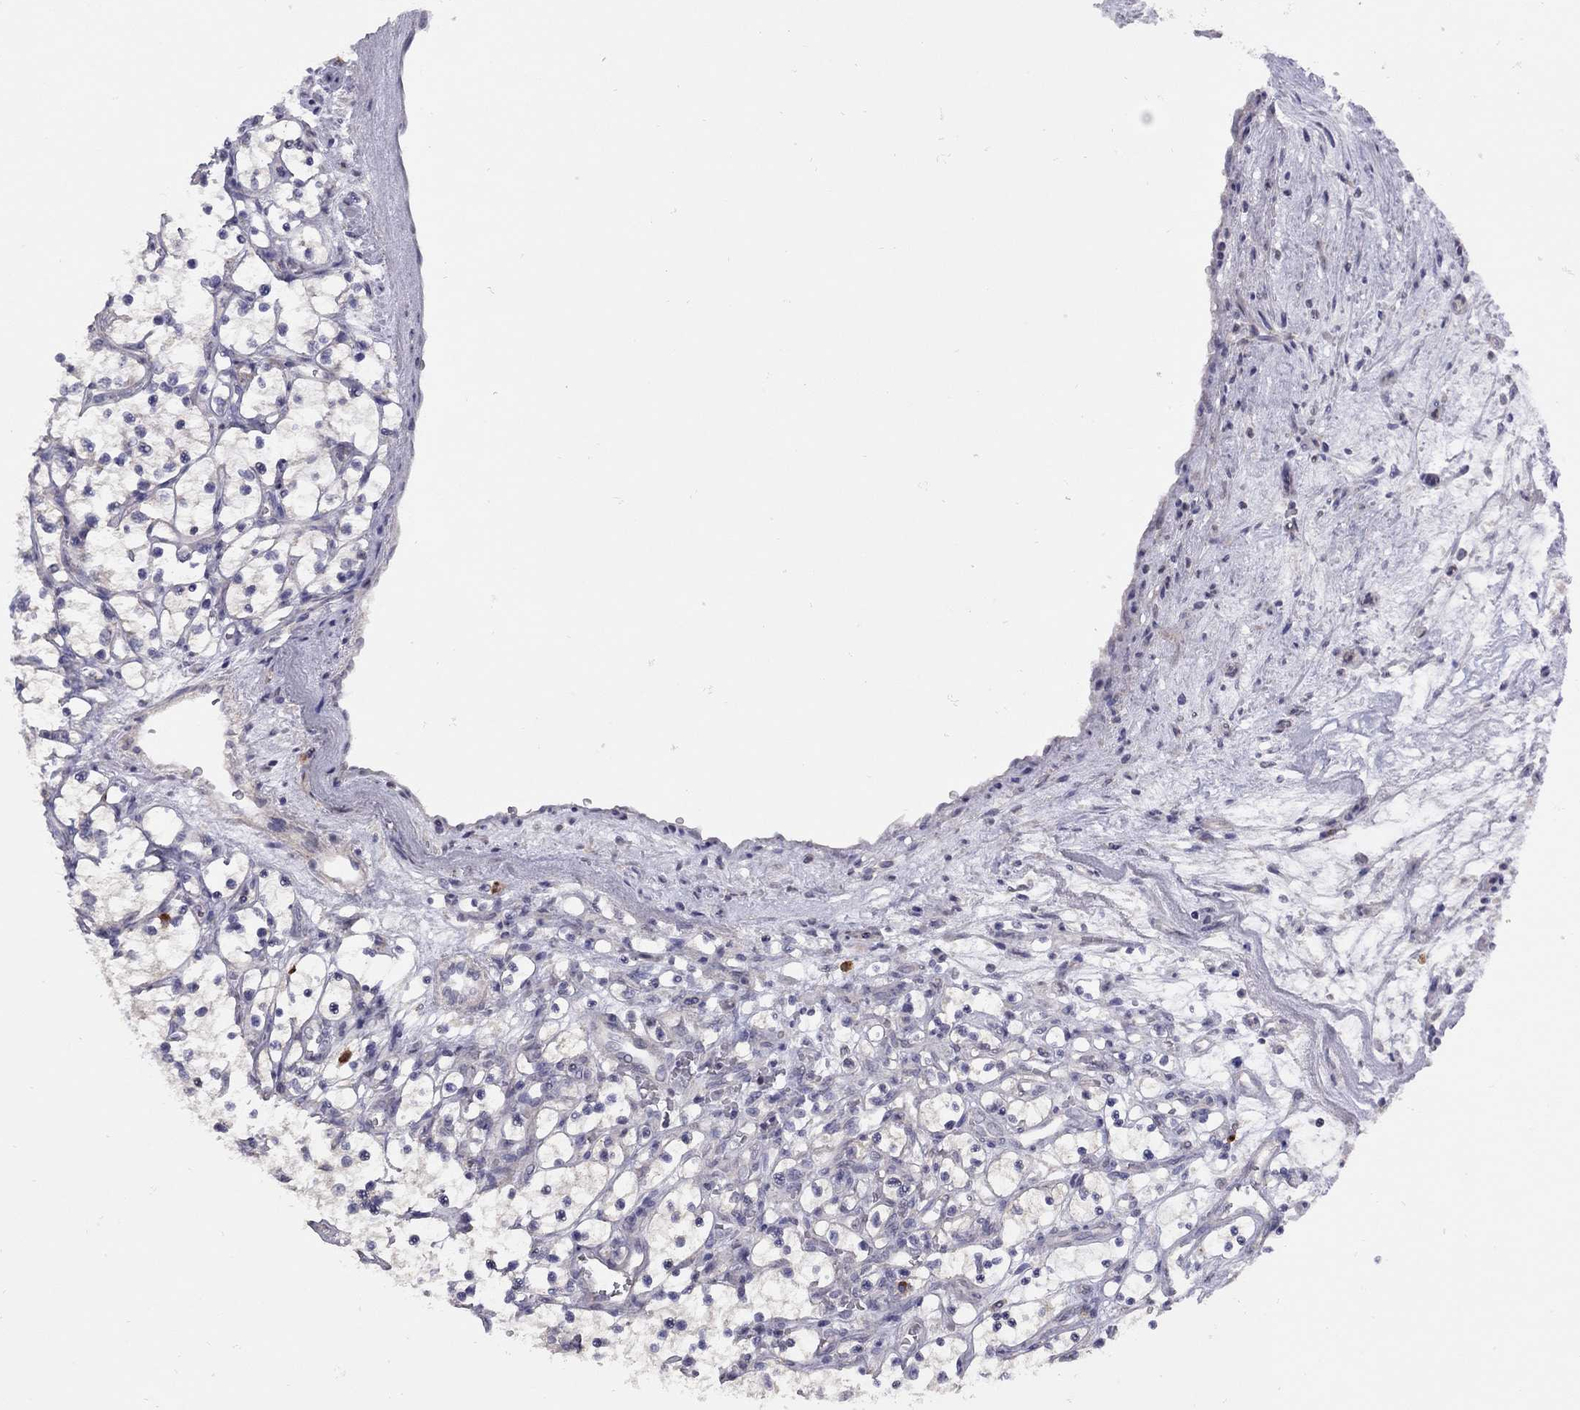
{"staining": {"intensity": "negative", "quantity": "none", "location": "none"}, "tissue": "renal cancer", "cell_type": "Tumor cells", "image_type": "cancer", "snomed": [{"axis": "morphology", "description": "Adenocarcinoma, NOS"}, {"axis": "topography", "description": "Kidney"}], "caption": "Histopathology image shows no significant protein expression in tumor cells of renal adenocarcinoma.", "gene": "RTP5", "patient": {"sex": "female", "age": 69}}